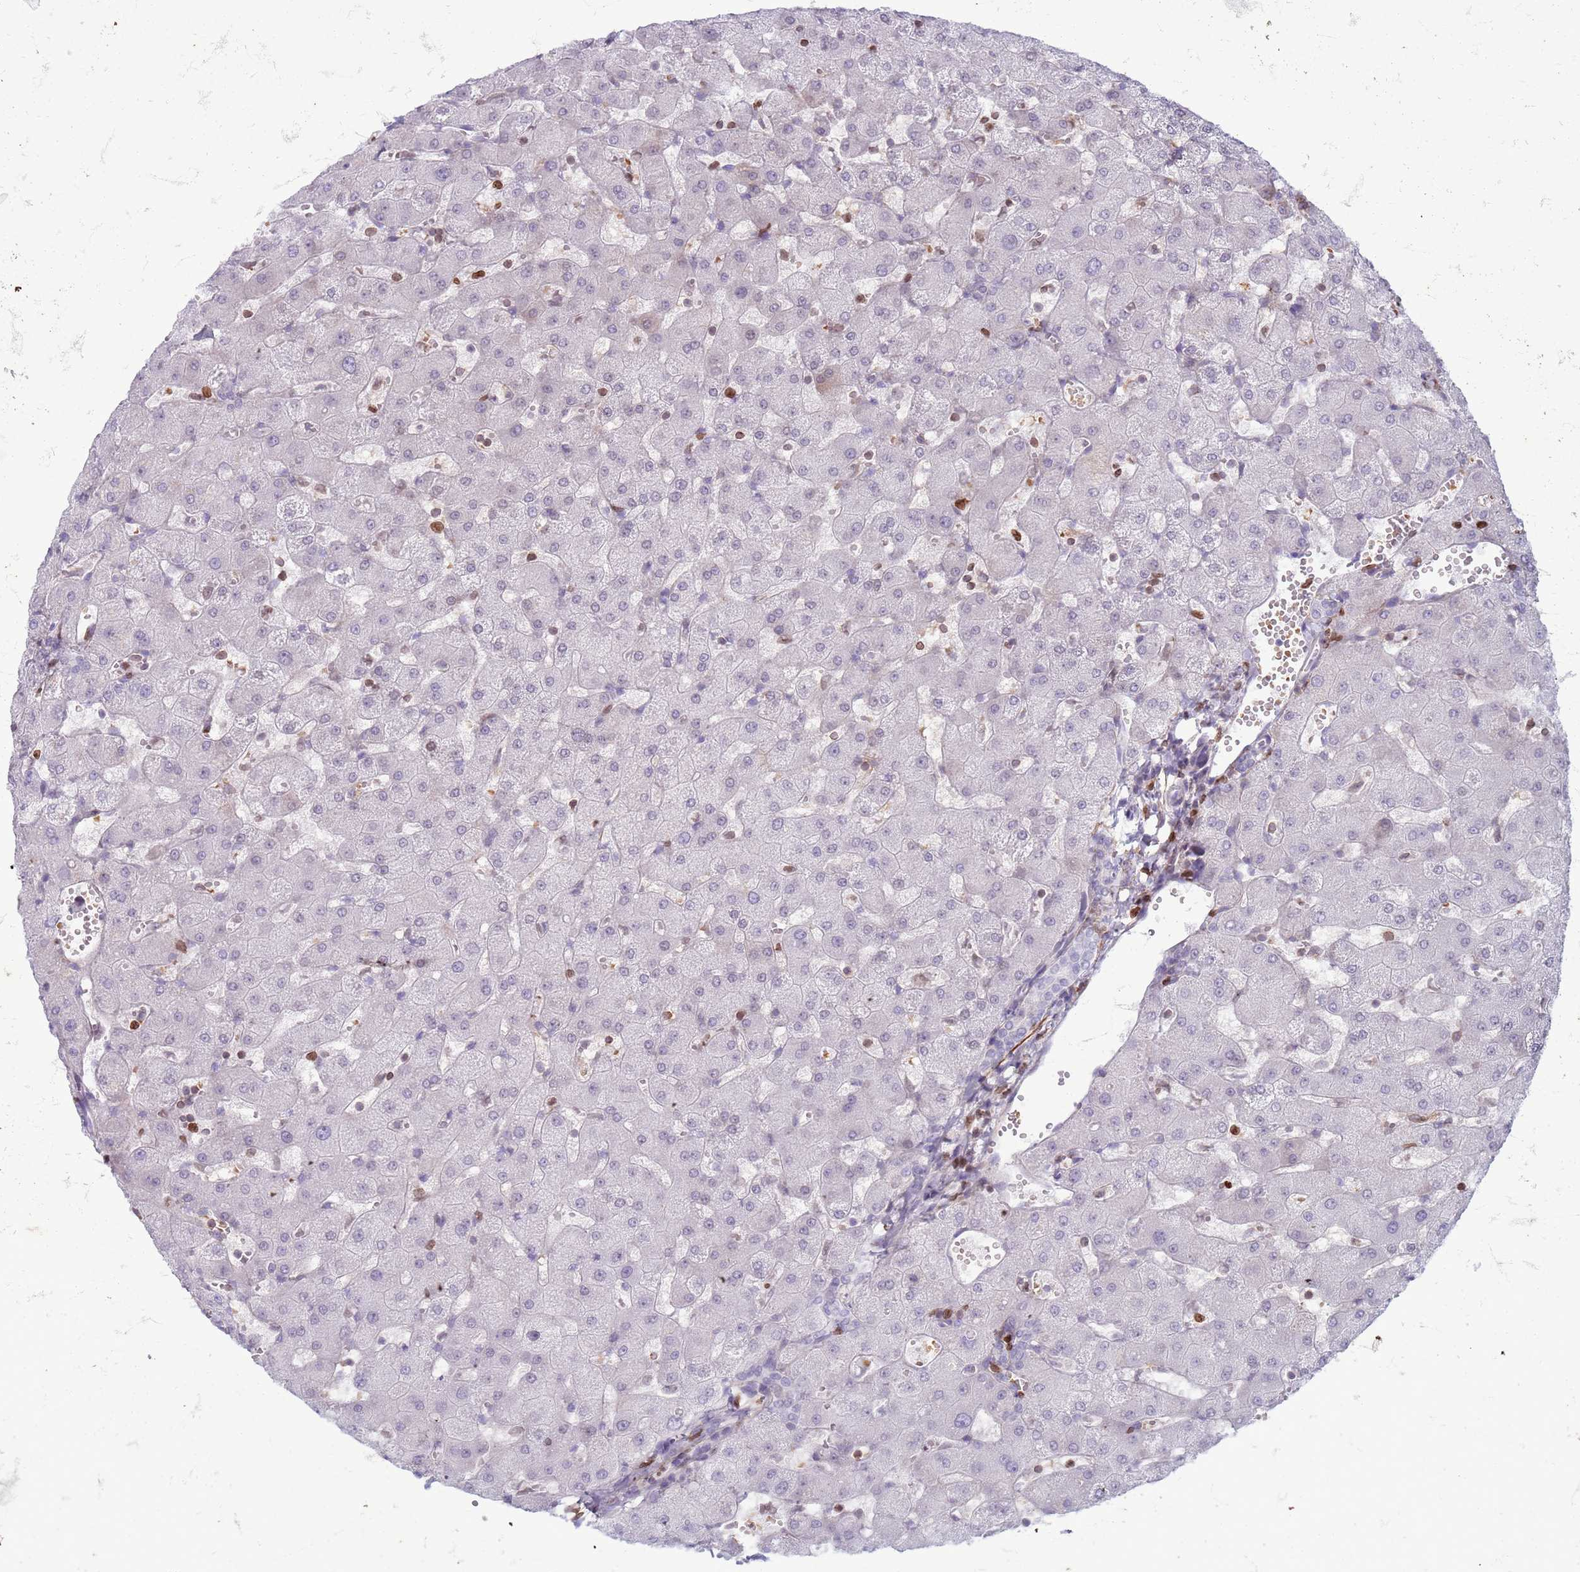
{"staining": {"intensity": "negative", "quantity": "none", "location": "none"}, "tissue": "liver", "cell_type": "Cholangiocytes", "image_type": "normal", "snomed": [{"axis": "morphology", "description": "Normal tissue, NOS"}, {"axis": "topography", "description": "Liver"}], "caption": "Micrograph shows no protein staining in cholangiocytes of unremarkable liver.", "gene": "METTL25B", "patient": {"sex": "female", "age": 63}}